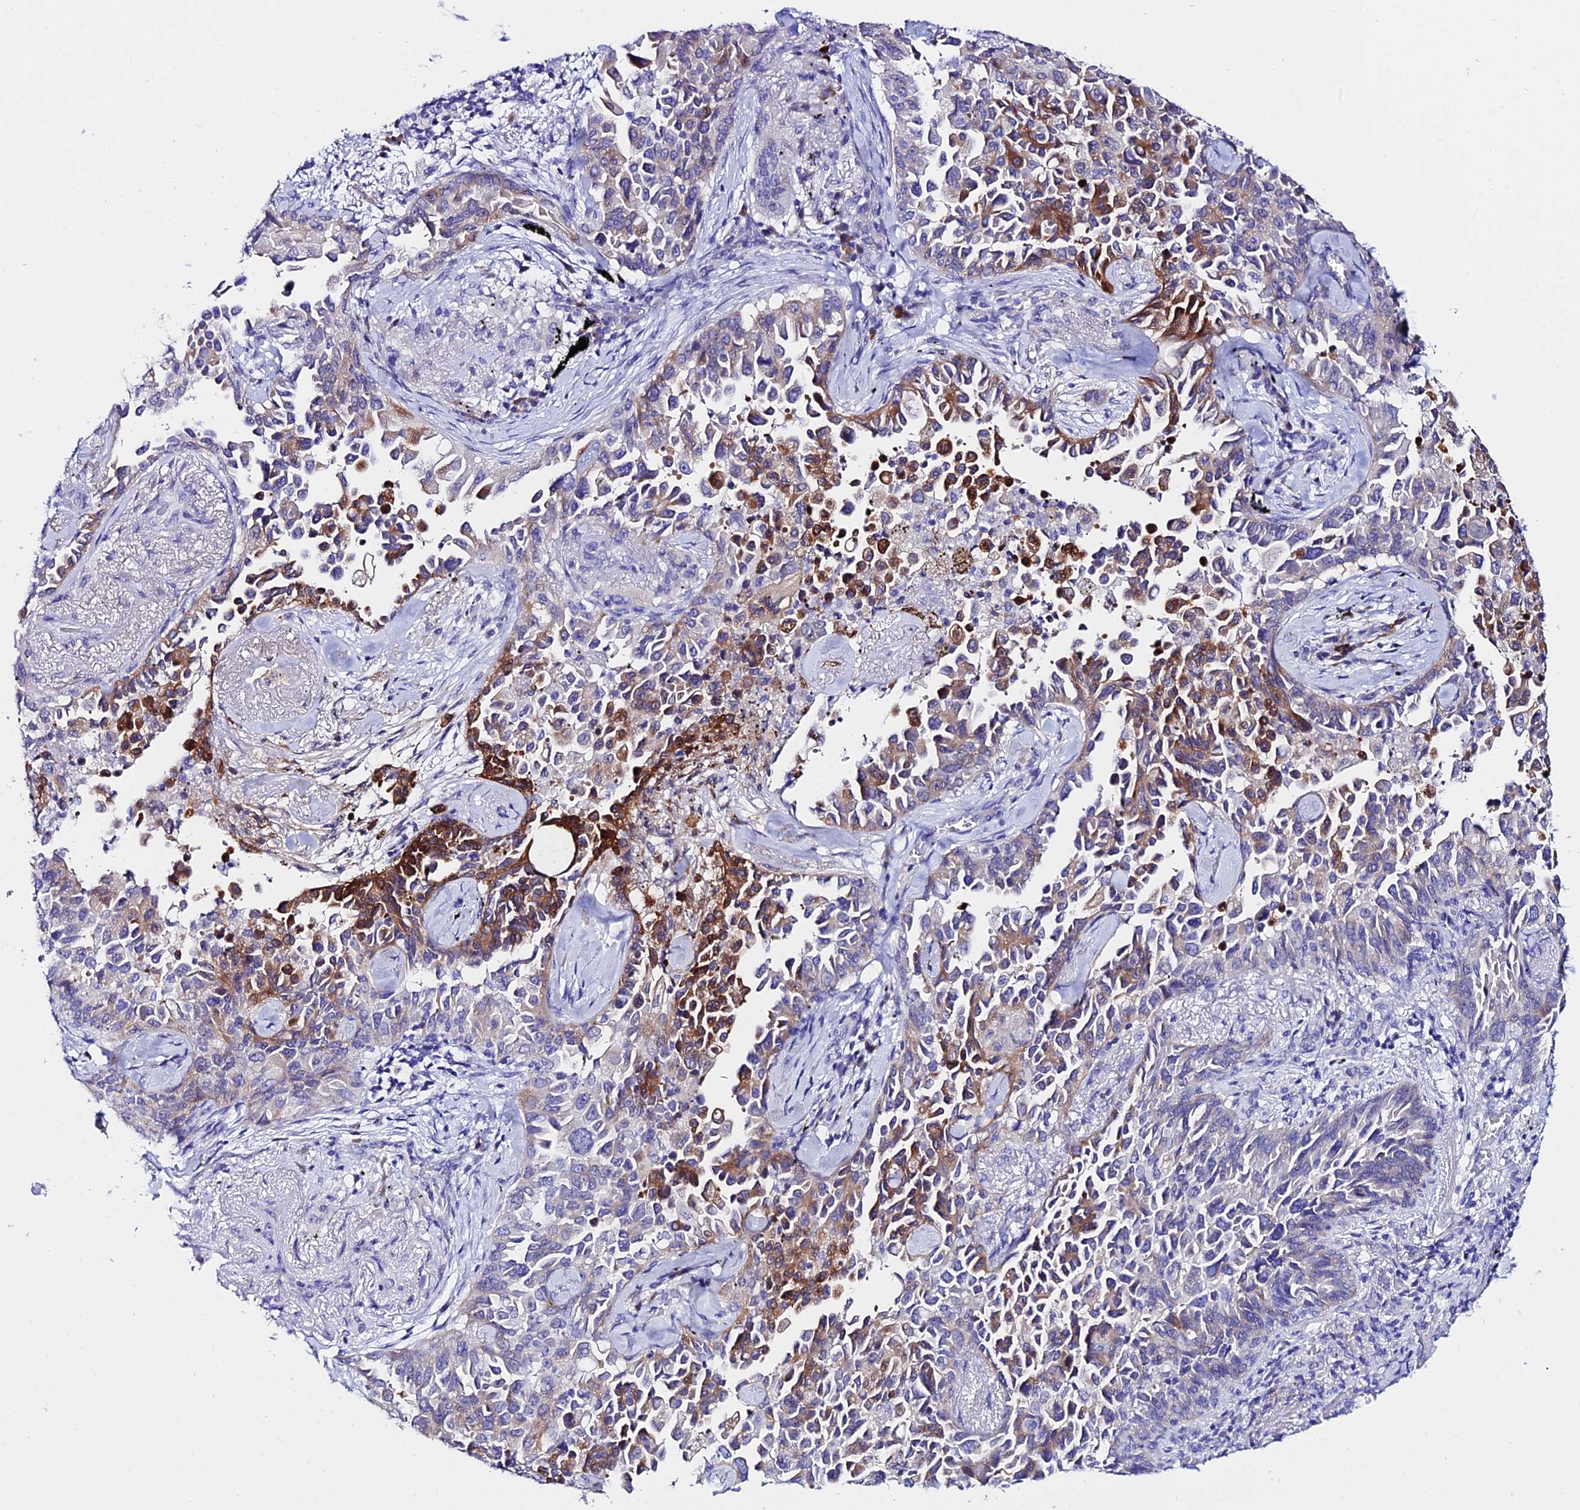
{"staining": {"intensity": "moderate", "quantity": "25%-75%", "location": "cytoplasmic/membranous"}, "tissue": "lung cancer", "cell_type": "Tumor cells", "image_type": "cancer", "snomed": [{"axis": "morphology", "description": "Adenocarcinoma, NOS"}, {"axis": "topography", "description": "Lung"}], "caption": "This micrograph reveals immunohistochemistry staining of human adenocarcinoma (lung), with medium moderate cytoplasmic/membranous positivity in approximately 25%-75% of tumor cells.", "gene": "CEP41", "patient": {"sex": "female", "age": 67}}